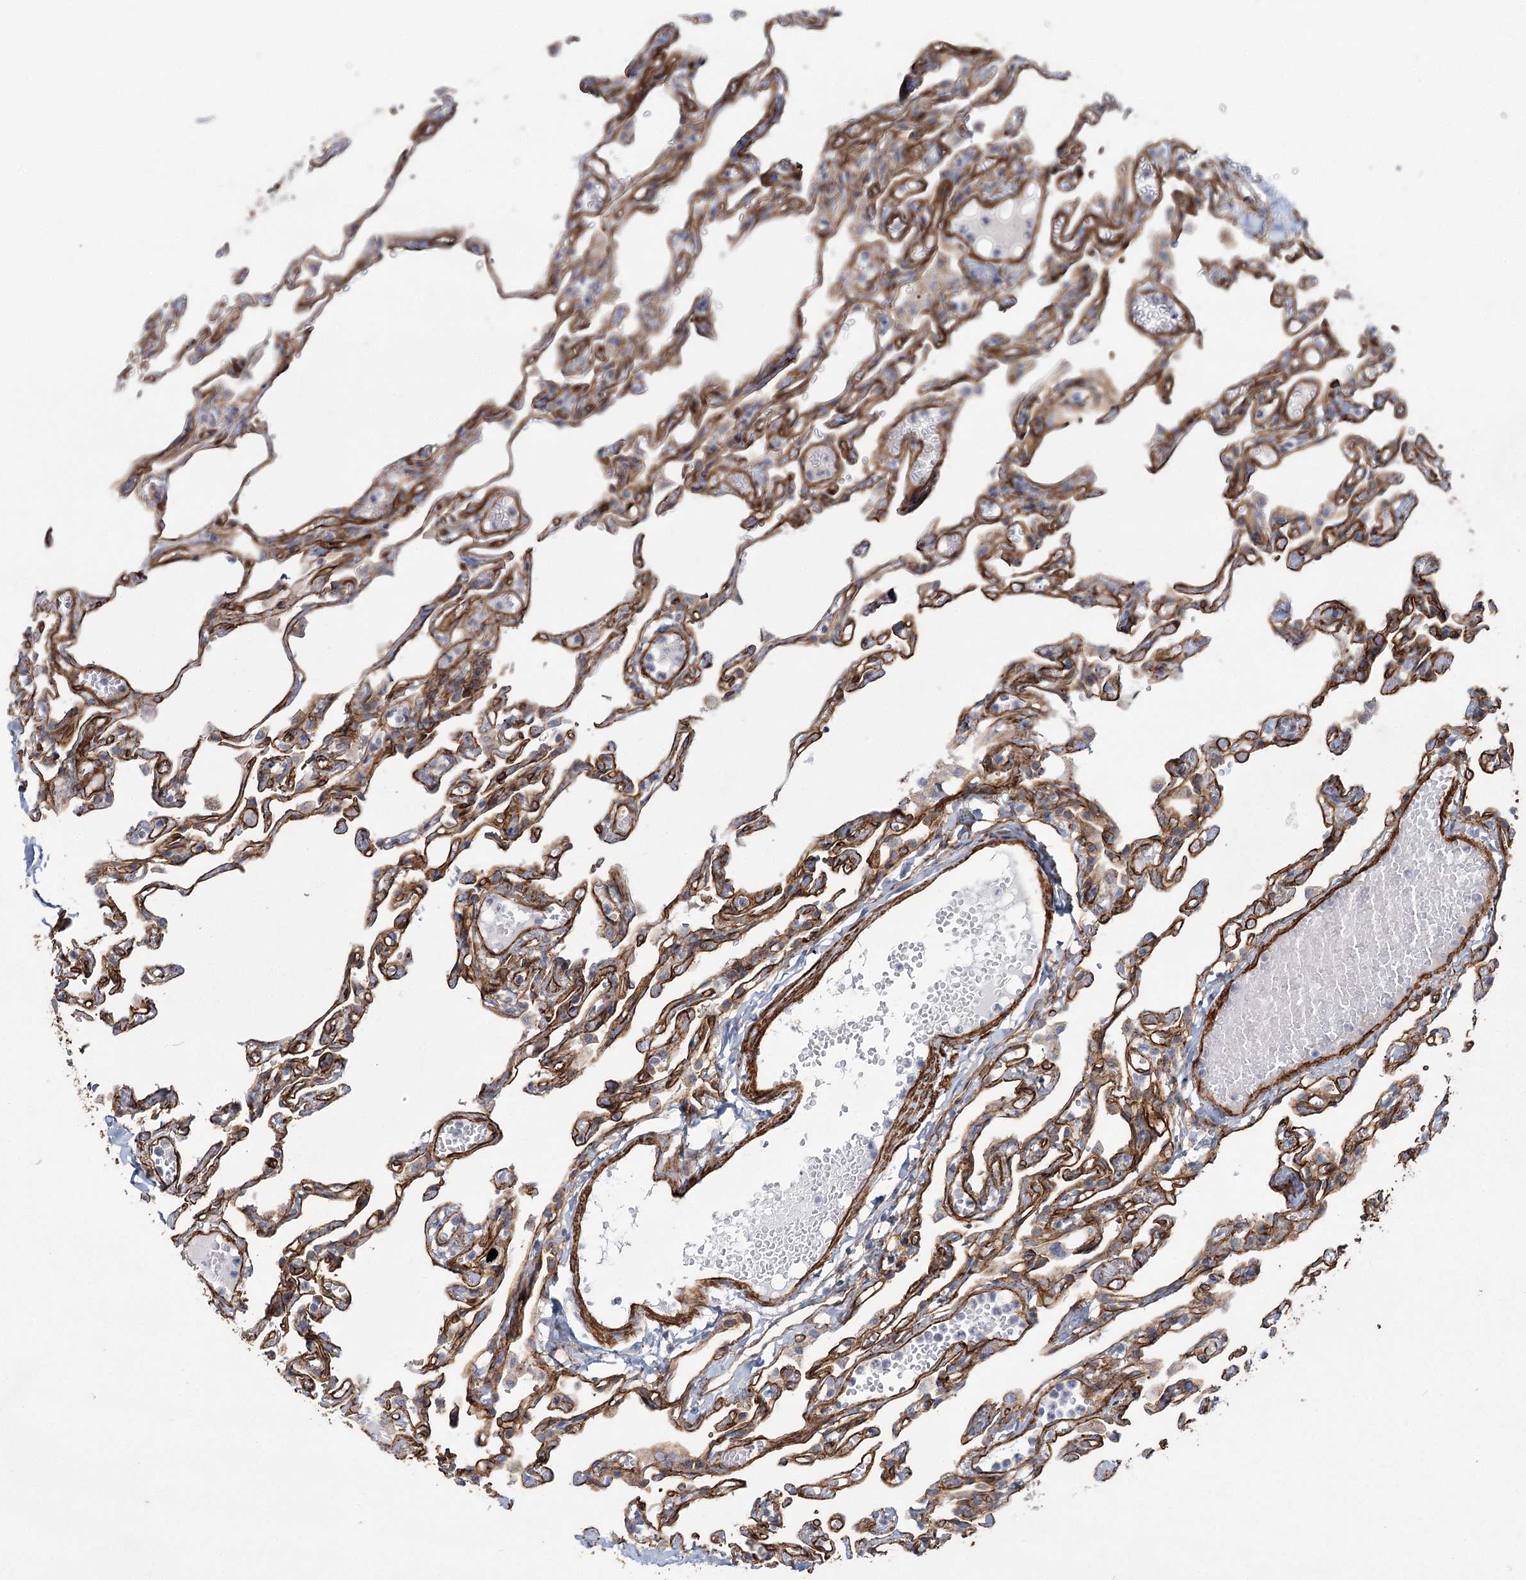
{"staining": {"intensity": "strong", "quantity": ">75%", "location": "cytoplasmic/membranous"}, "tissue": "lung", "cell_type": "Alveolar cells", "image_type": "normal", "snomed": [{"axis": "morphology", "description": "Normal tissue, NOS"}, {"axis": "topography", "description": "Lung"}], "caption": "A brown stain shows strong cytoplasmic/membranous positivity of a protein in alveolar cells of benign human lung.", "gene": "TMEM164", "patient": {"sex": "male", "age": 21}}